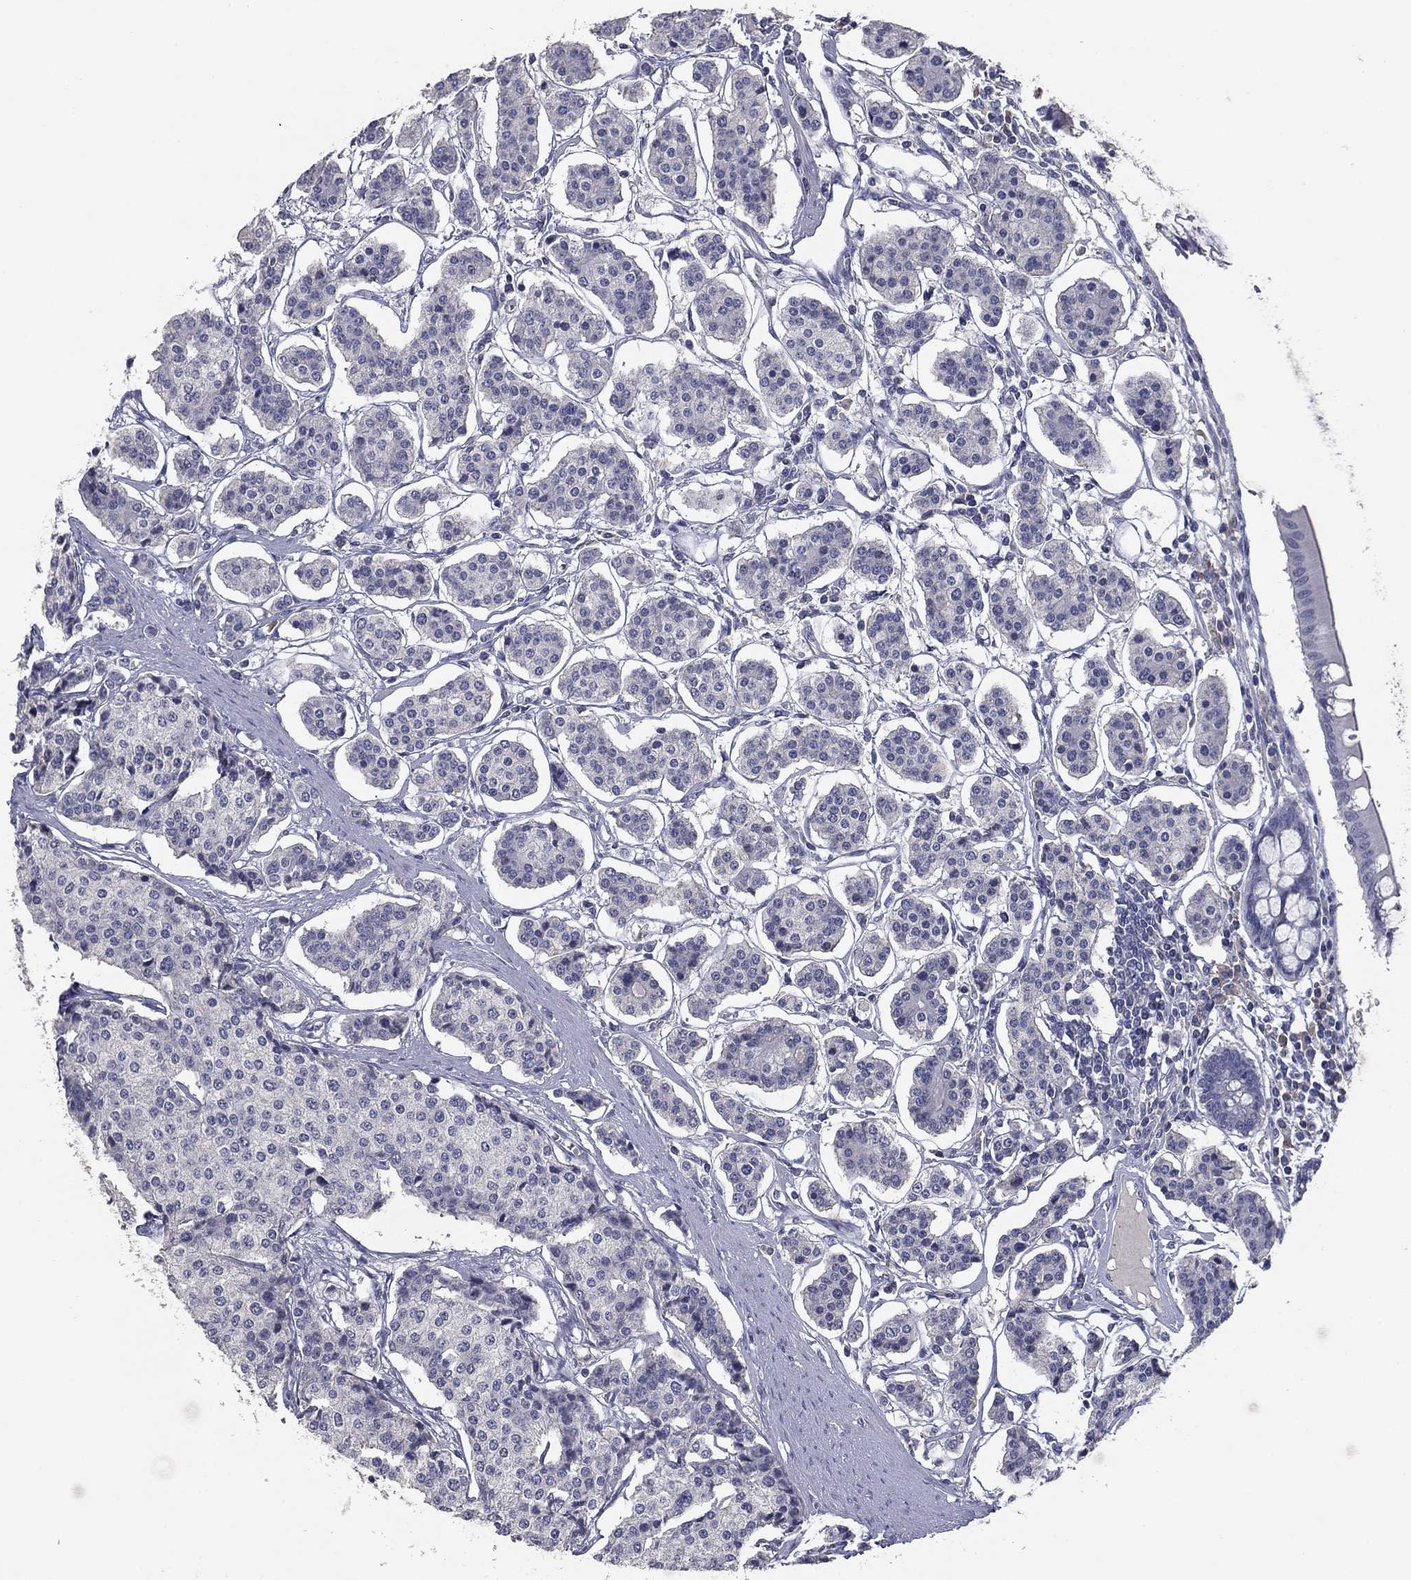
{"staining": {"intensity": "negative", "quantity": "none", "location": "none"}, "tissue": "carcinoid", "cell_type": "Tumor cells", "image_type": "cancer", "snomed": [{"axis": "morphology", "description": "Carcinoid, malignant, NOS"}, {"axis": "topography", "description": "Small intestine"}], "caption": "A high-resolution photomicrograph shows immunohistochemistry staining of malignant carcinoid, which reveals no significant expression in tumor cells.", "gene": "CD274", "patient": {"sex": "female", "age": 65}}